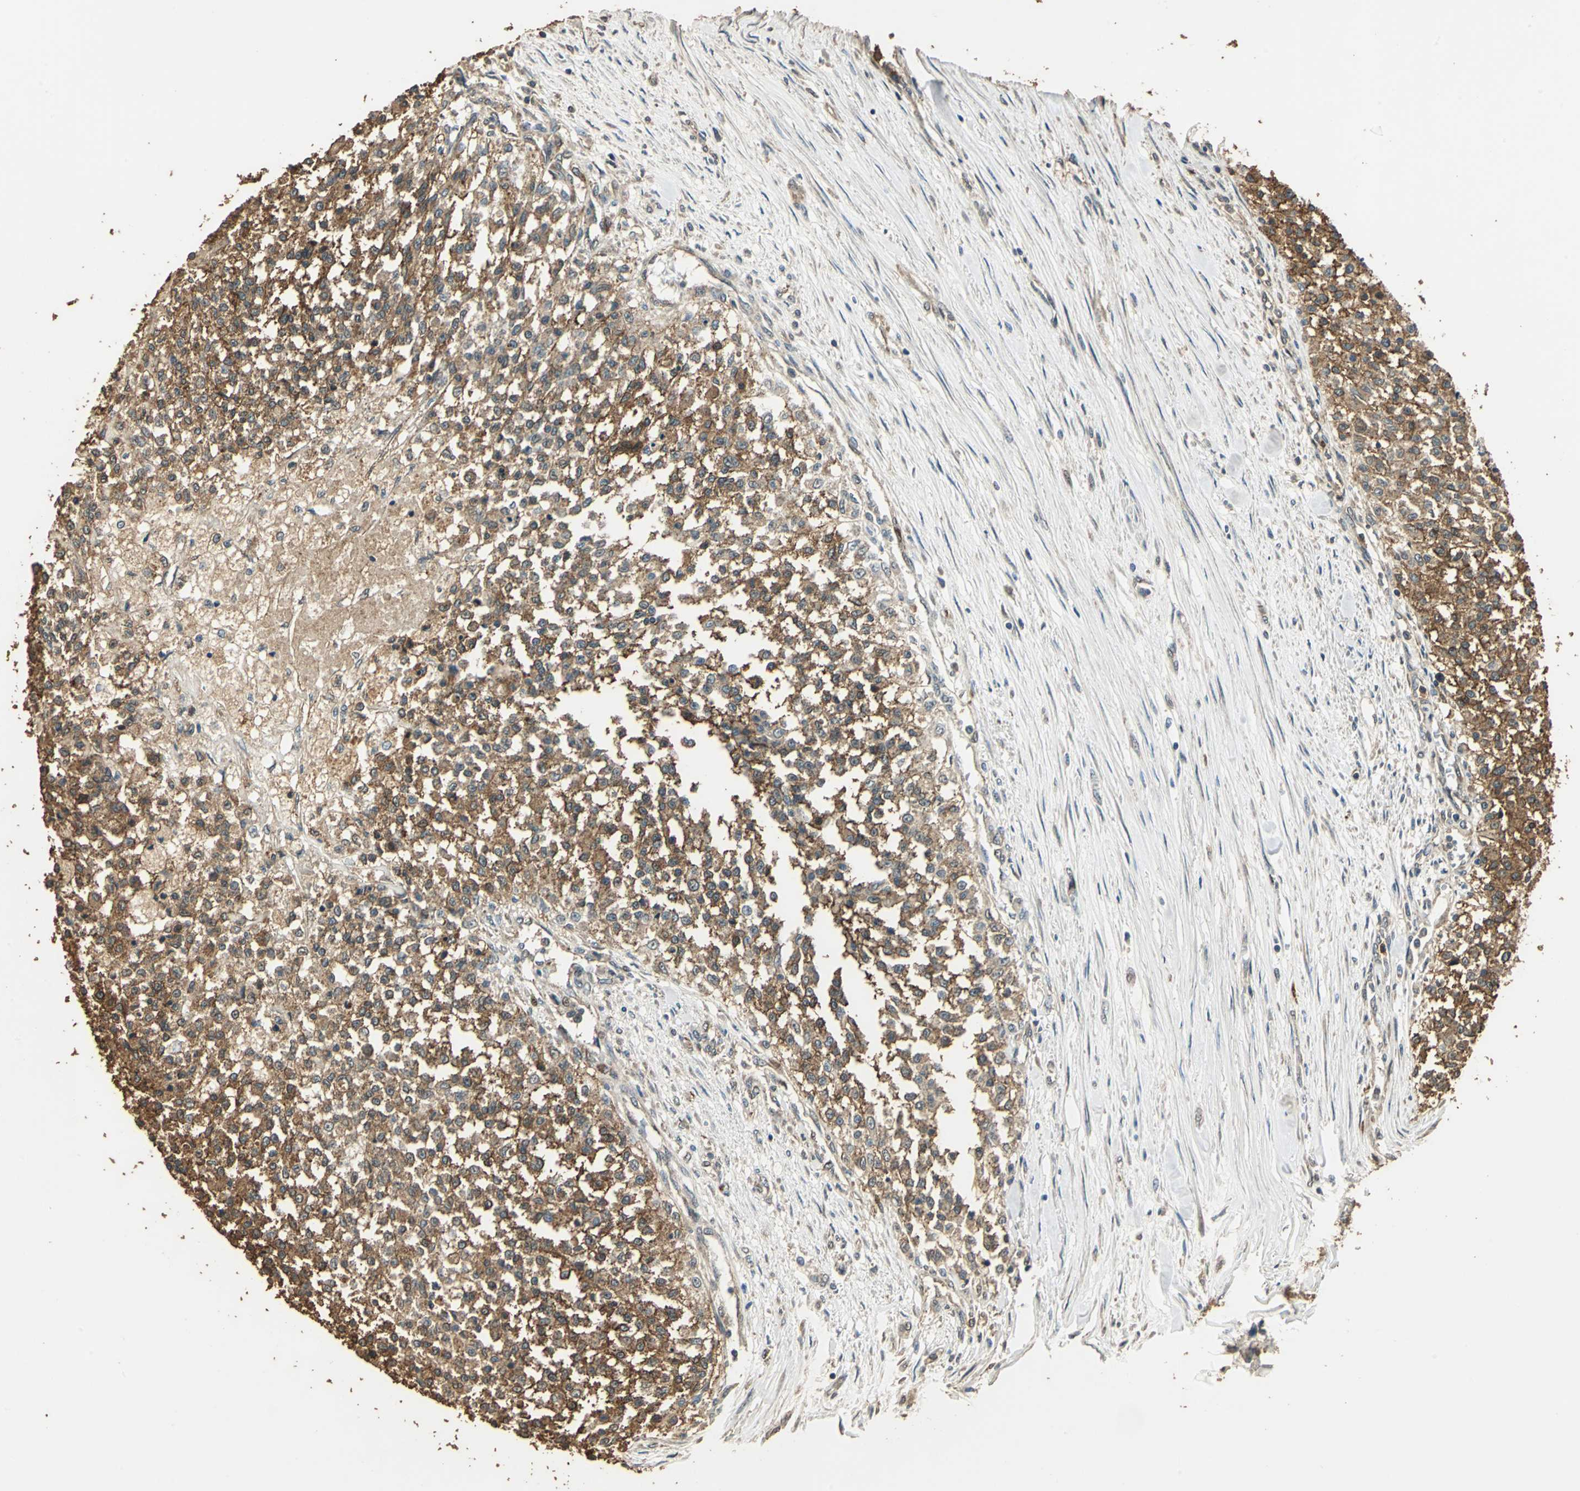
{"staining": {"intensity": "strong", "quantity": ">75%", "location": "cytoplasmic/membranous"}, "tissue": "testis cancer", "cell_type": "Tumor cells", "image_type": "cancer", "snomed": [{"axis": "morphology", "description": "Seminoma, NOS"}, {"axis": "topography", "description": "Testis"}], "caption": "Immunohistochemical staining of testis cancer demonstrates high levels of strong cytoplasmic/membranous expression in approximately >75% of tumor cells.", "gene": "TMPRSS4", "patient": {"sex": "male", "age": 59}}